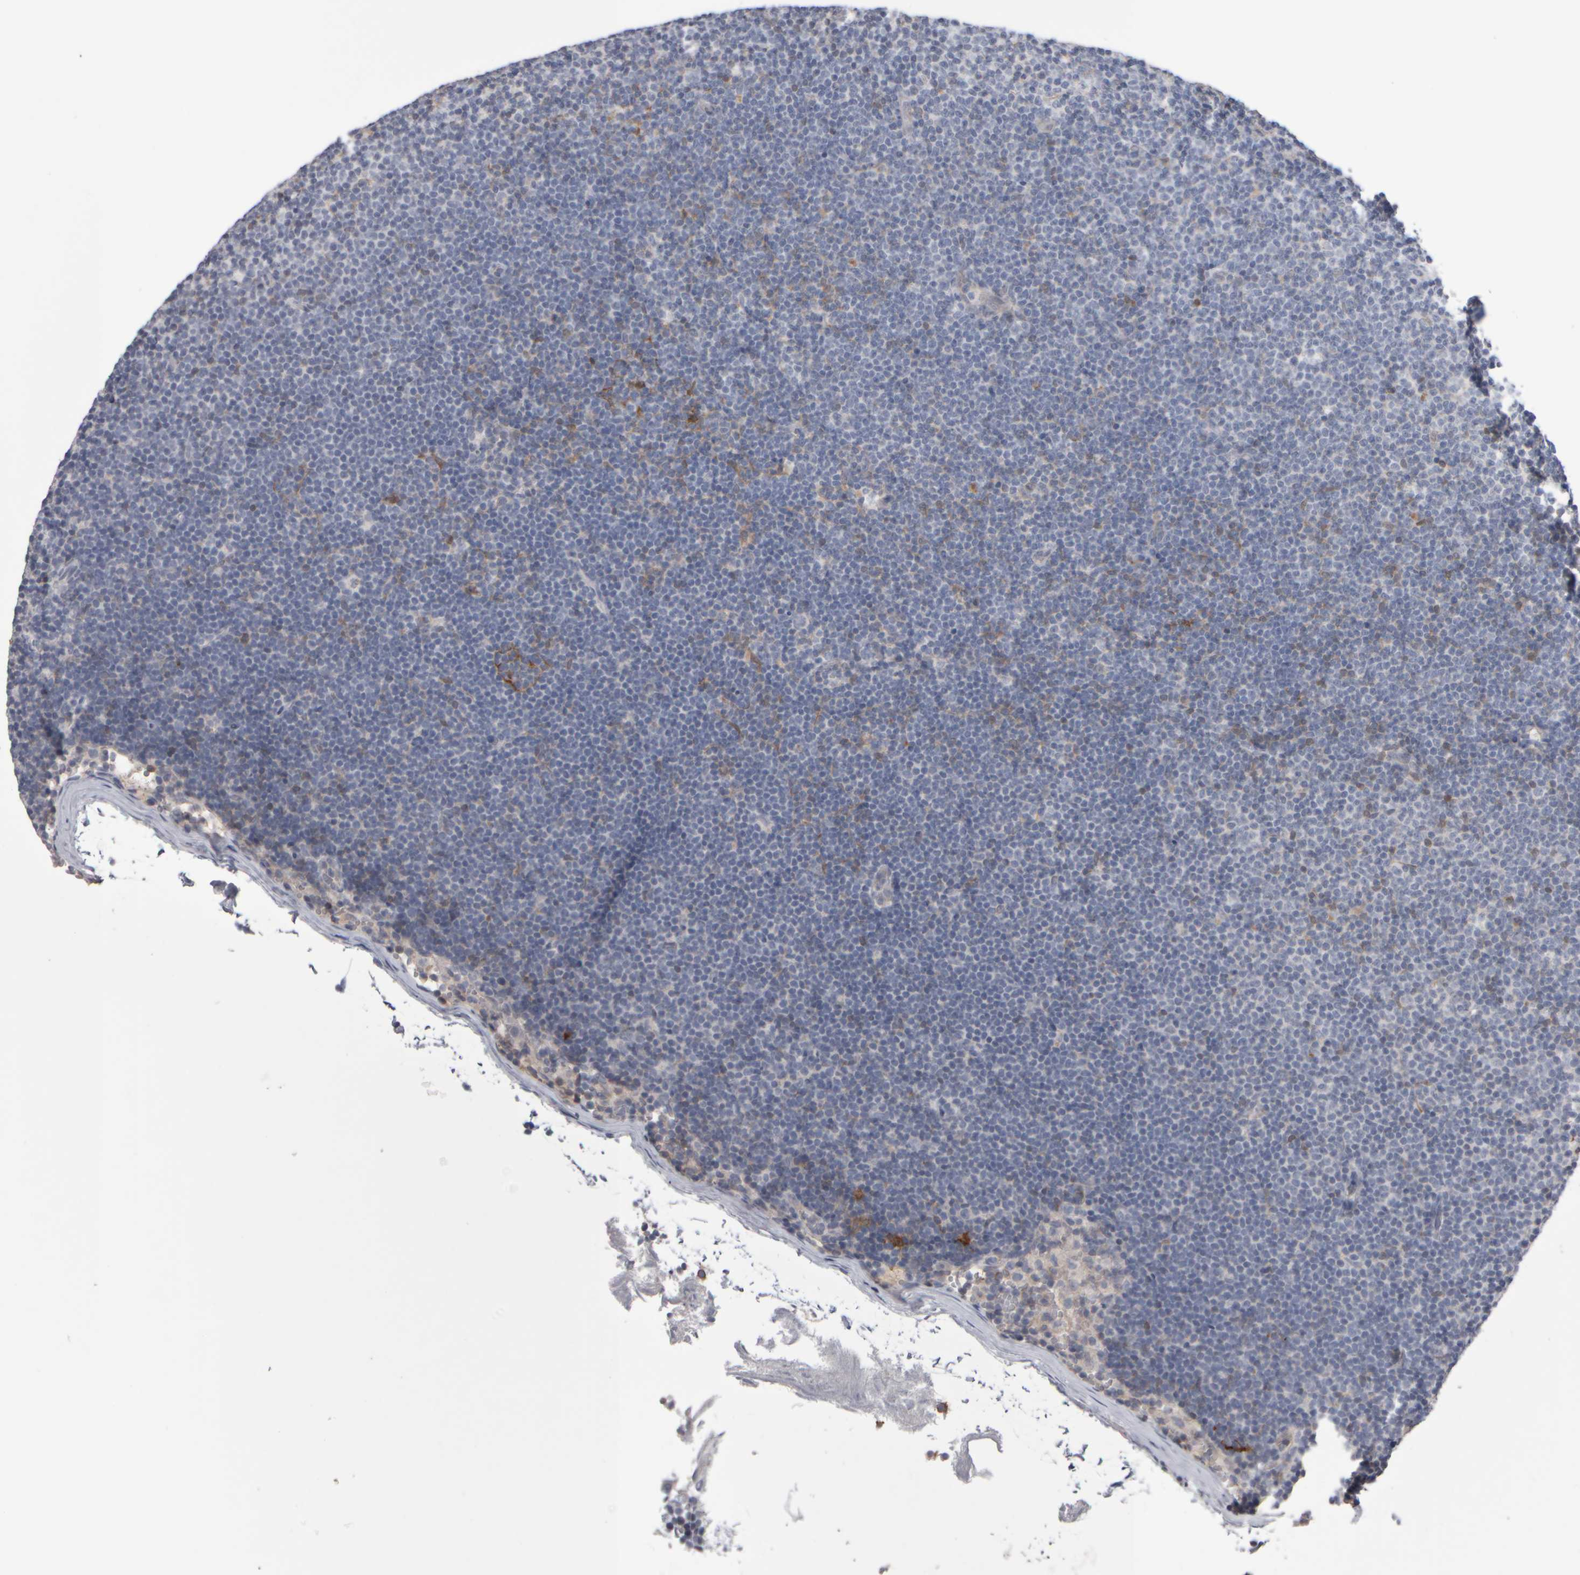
{"staining": {"intensity": "negative", "quantity": "none", "location": "none"}, "tissue": "lymphoma", "cell_type": "Tumor cells", "image_type": "cancer", "snomed": [{"axis": "morphology", "description": "Malignant lymphoma, non-Hodgkin's type, Low grade"}, {"axis": "topography", "description": "Lymph node"}], "caption": "Malignant lymphoma, non-Hodgkin's type (low-grade) stained for a protein using IHC exhibits no staining tumor cells.", "gene": "EPHX2", "patient": {"sex": "female", "age": 53}}